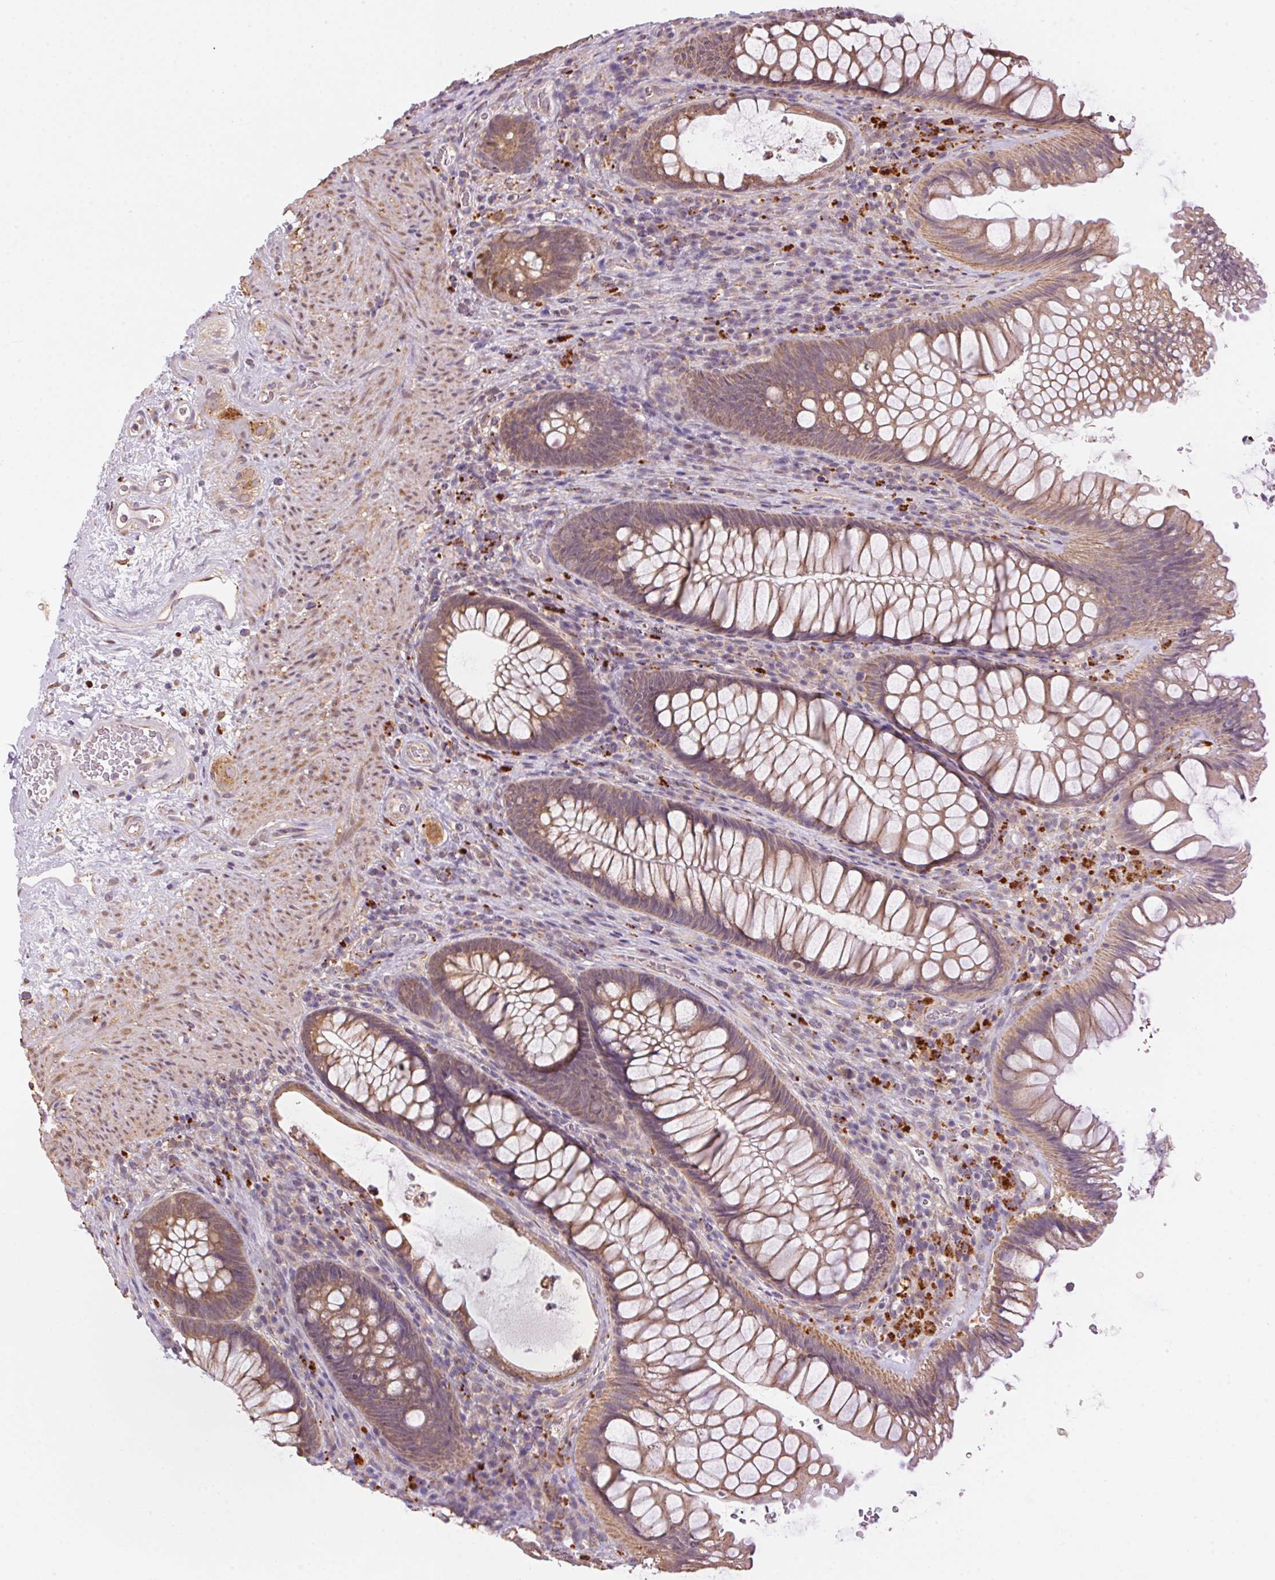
{"staining": {"intensity": "moderate", "quantity": ">75%", "location": "cytoplasmic/membranous"}, "tissue": "rectum", "cell_type": "Glandular cells", "image_type": "normal", "snomed": [{"axis": "morphology", "description": "Normal tissue, NOS"}, {"axis": "topography", "description": "Smooth muscle"}, {"axis": "topography", "description": "Rectum"}], "caption": "IHC (DAB (3,3'-diaminobenzidine)) staining of unremarkable rectum reveals moderate cytoplasmic/membranous protein expression in about >75% of glandular cells. Nuclei are stained in blue.", "gene": "ADH5", "patient": {"sex": "male", "age": 53}}